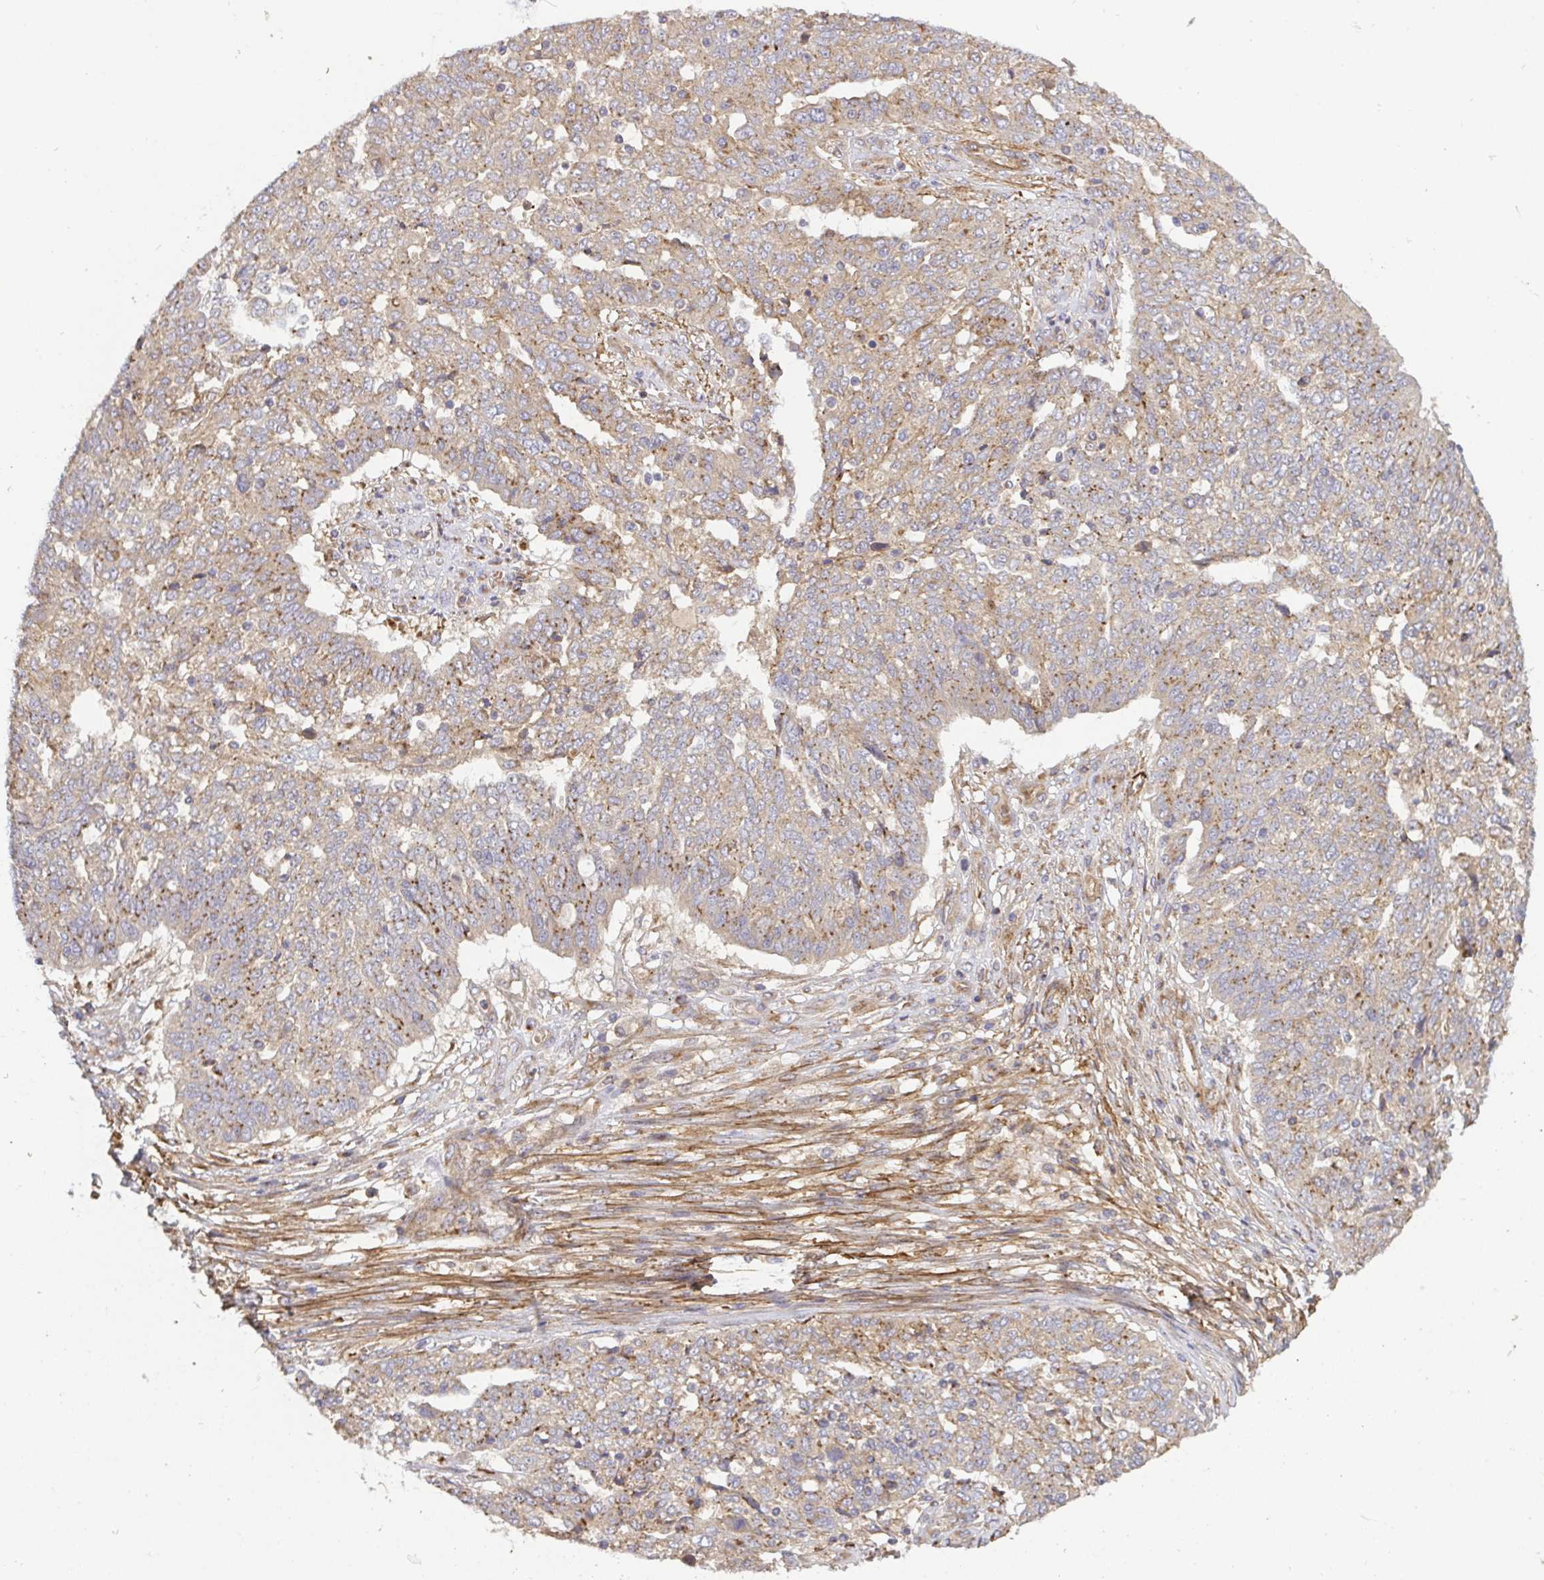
{"staining": {"intensity": "moderate", "quantity": "25%-75%", "location": "cytoplasmic/membranous"}, "tissue": "ovarian cancer", "cell_type": "Tumor cells", "image_type": "cancer", "snomed": [{"axis": "morphology", "description": "Cystadenocarcinoma, serous, NOS"}, {"axis": "topography", "description": "Ovary"}], "caption": "Immunohistochemistry (DAB (3,3'-diaminobenzidine)) staining of ovarian cancer demonstrates moderate cytoplasmic/membranous protein staining in about 25%-75% of tumor cells.", "gene": "TM9SF4", "patient": {"sex": "female", "age": 67}}